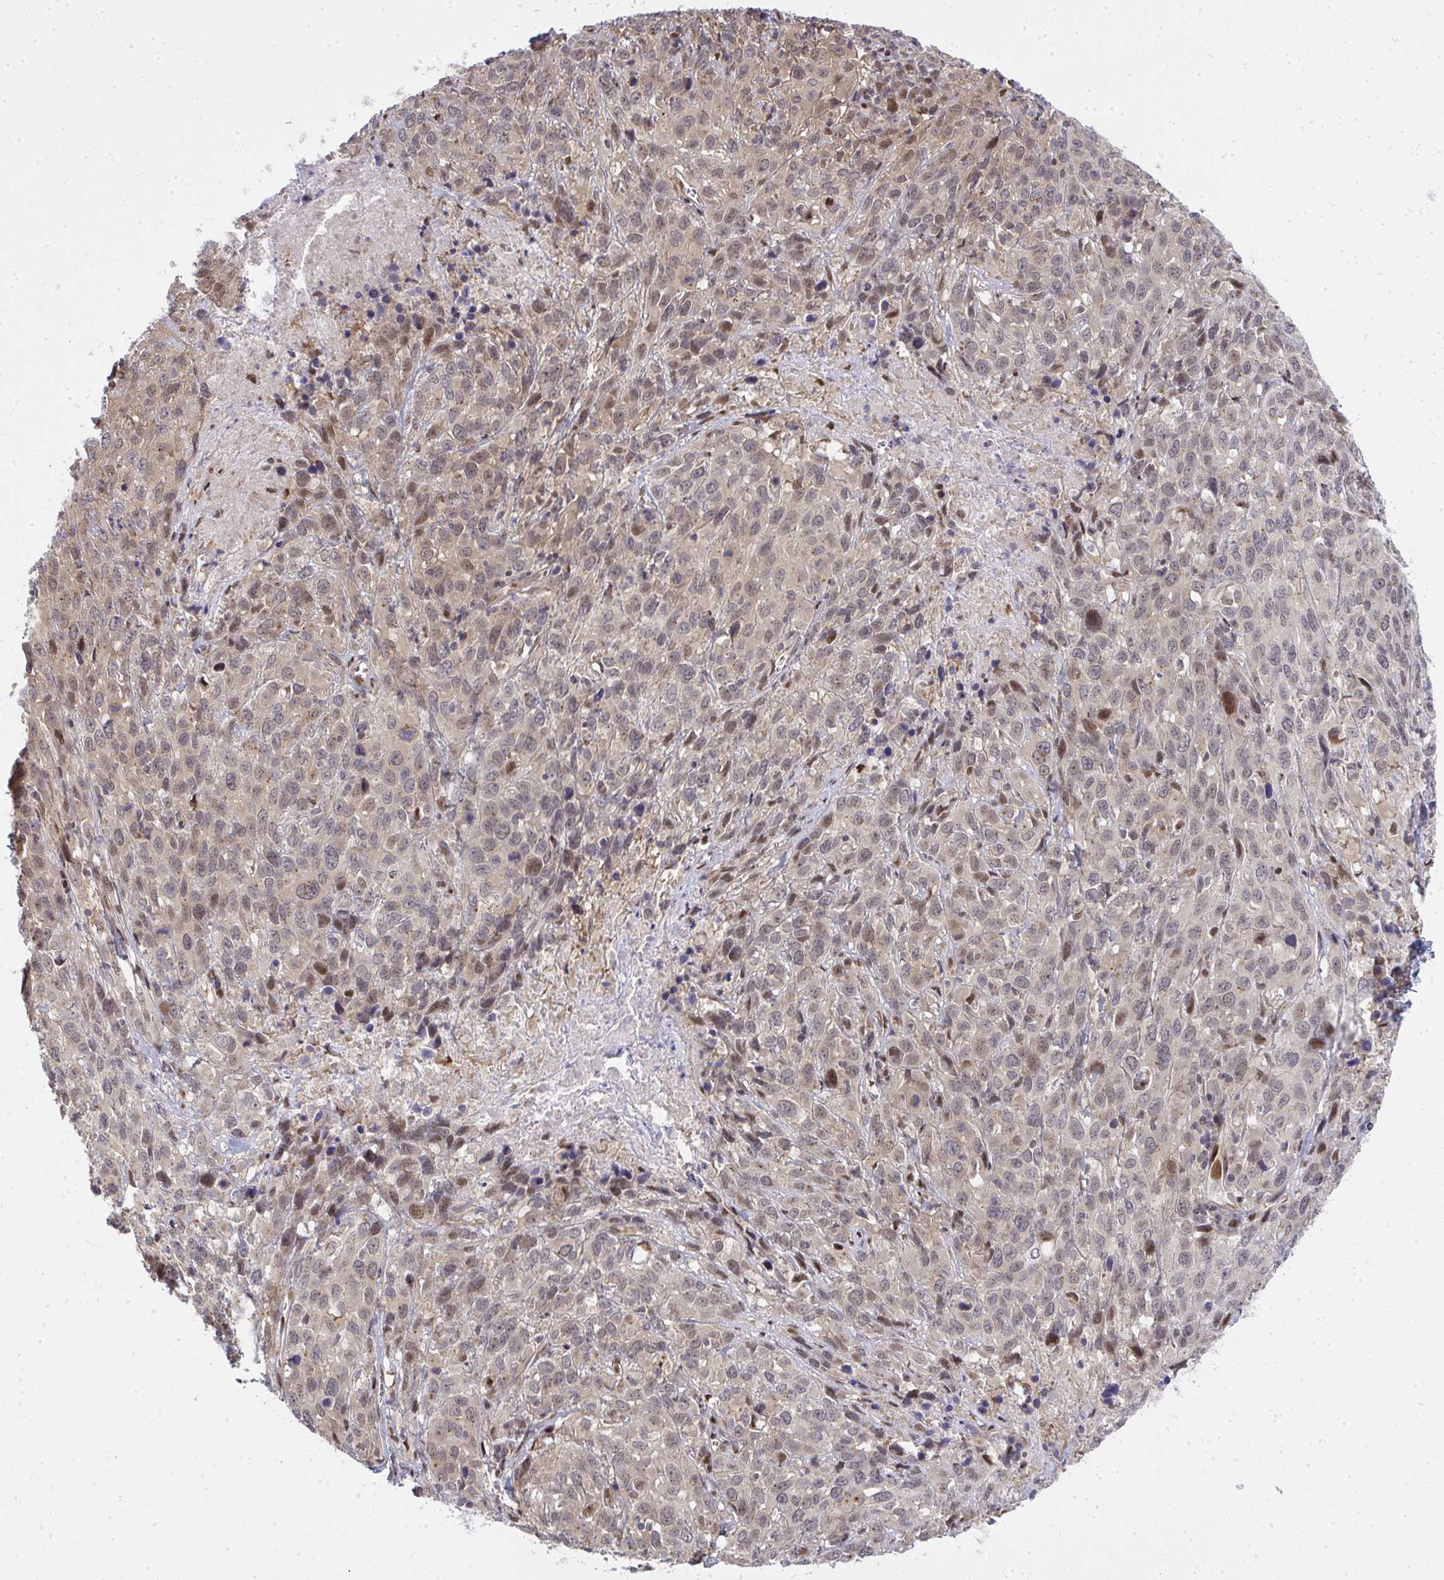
{"staining": {"intensity": "moderate", "quantity": "<25%", "location": "cytoplasmic/membranous,nuclear"}, "tissue": "cervical cancer", "cell_type": "Tumor cells", "image_type": "cancer", "snomed": [{"axis": "morphology", "description": "Normal tissue, NOS"}, {"axis": "morphology", "description": "Squamous cell carcinoma, NOS"}, {"axis": "topography", "description": "Cervix"}], "caption": "IHC image of human cervical squamous cell carcinoma stained for a protein (brown), which demonstrates low levels of moderate cytoplasmic/membranous and nuclear expression in approximately <25% of tumor cells.", "gene": "PIGY", "patient": {"sex": "female", "age": 51}}